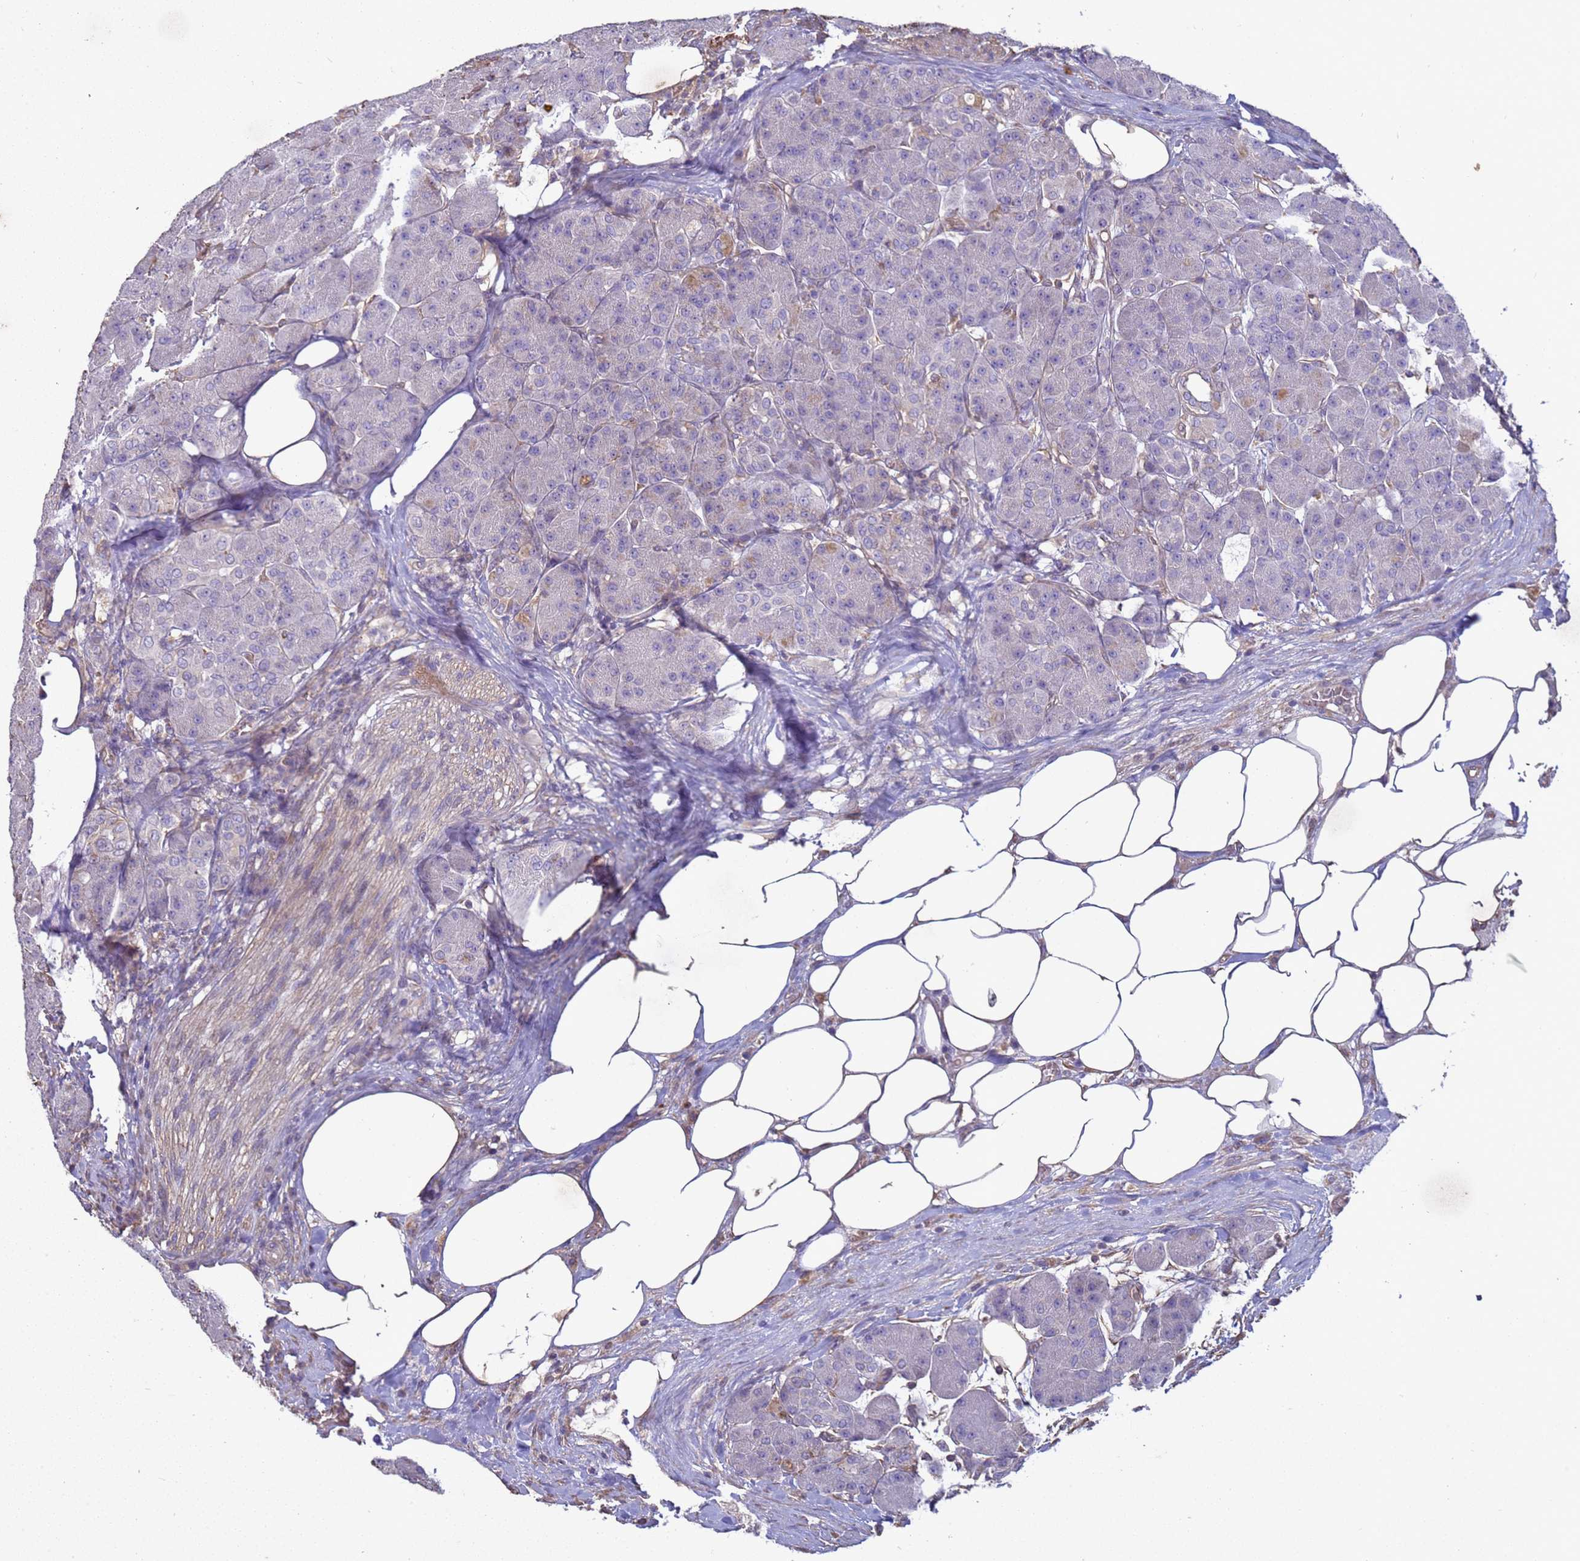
{"staining": {"intensity": "strong", "quantity": "<25%", "location": "cytoplasmic/membranous"}, "tissue": "pancreas", "cell_type": "Exocrine glandular cells", "image_type": "normal", "snomed": [{"axis": "morphology", "description": "Normal tissue, NOS"}, {"axis": "topography", "description": "Pancreas"}], "caption": "This micrograph demonstrates benign pancreas stained with IHC to label a protein in brown. The cytoplasmic/membranous of exocrine glandular cells show strong positivity for the protein. Nuclei are counter-stained blue.", "gene": "SGIP1", "patient": {"sex": "male", "age": 63}}